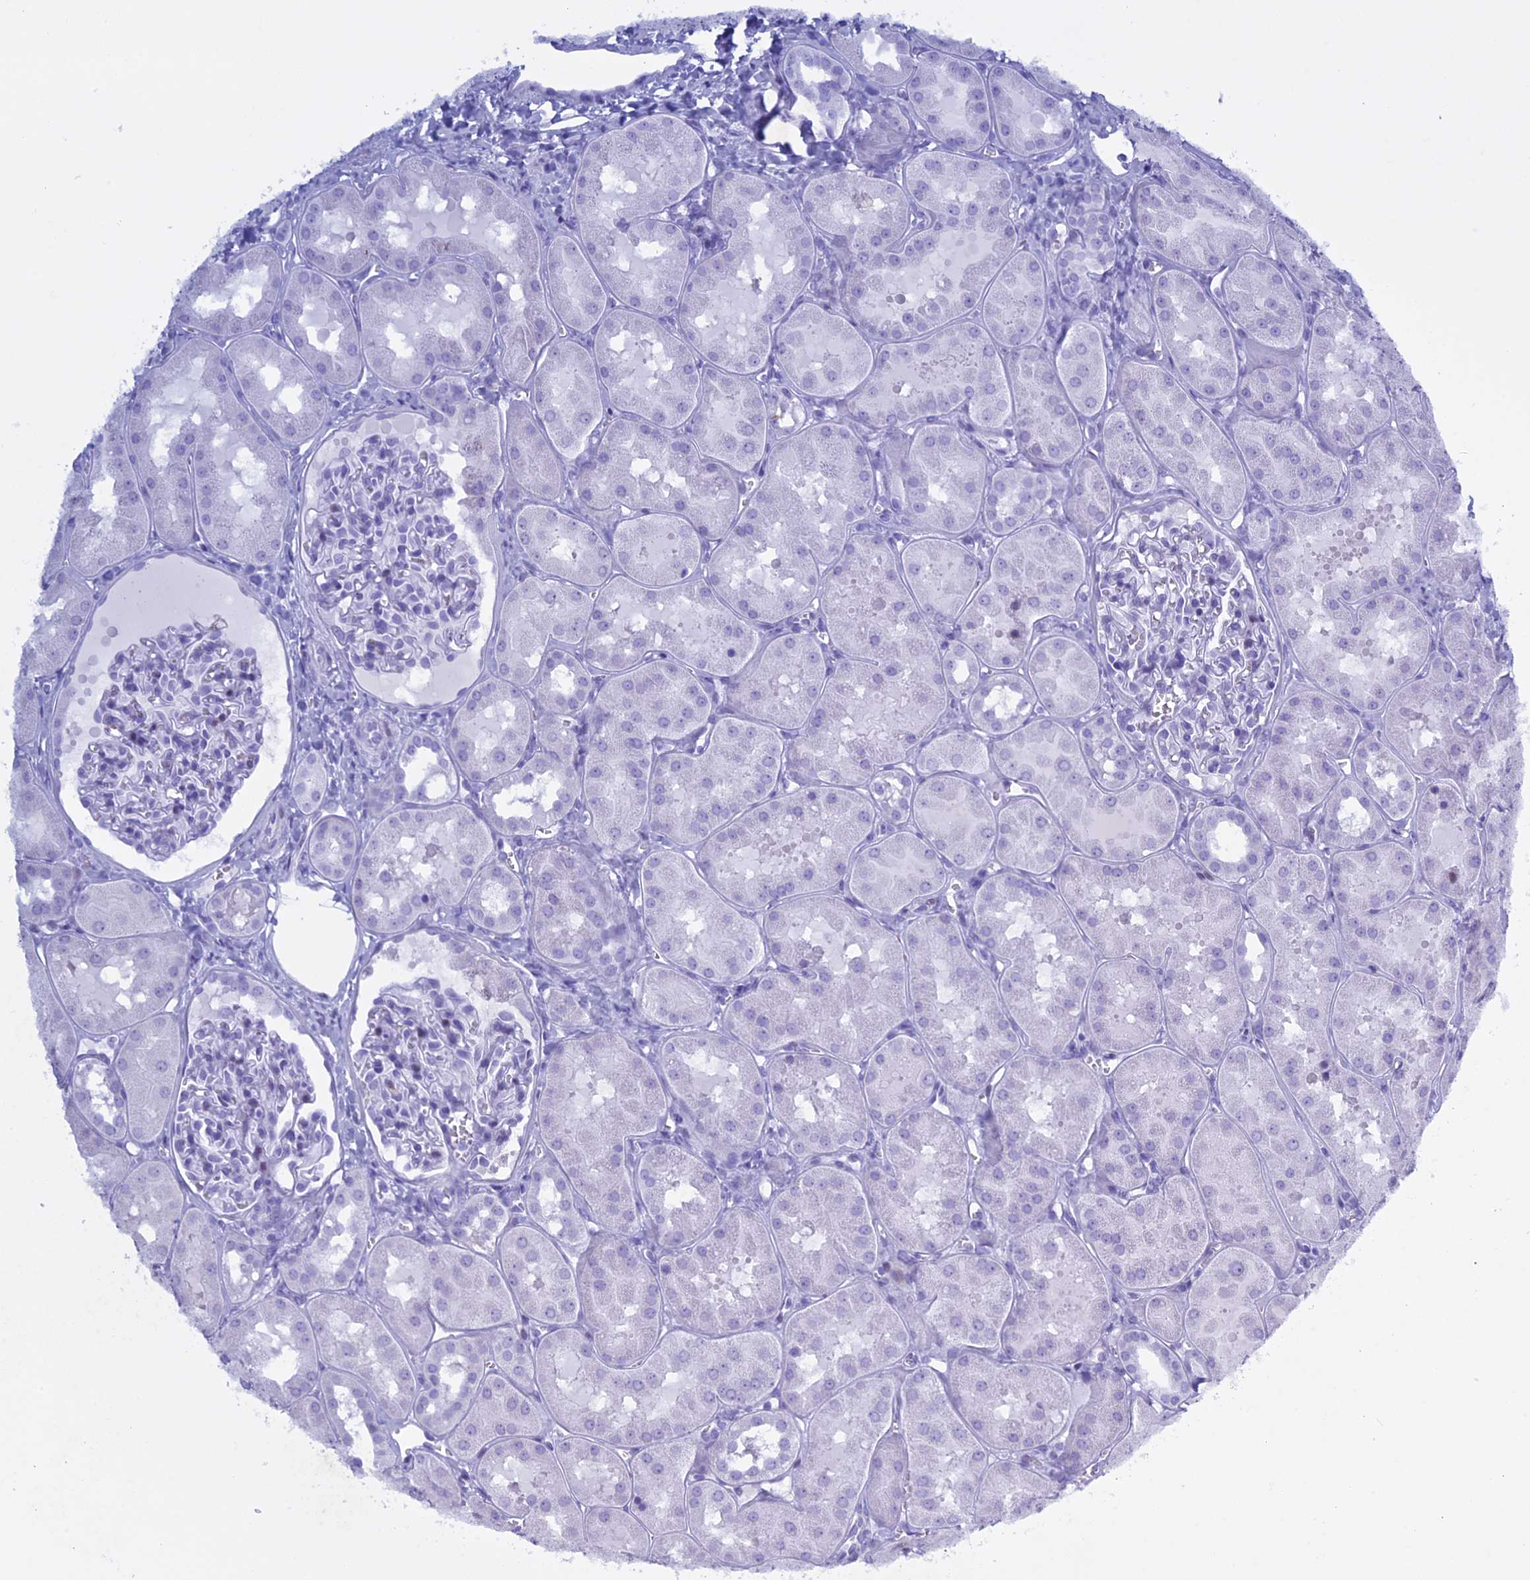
{"staining": {"intensity": "negative", "quantity": "none", "location": "none"}, "tissue": "kidney", "cell_type": "Cells in glomeruli", "image_type": "normal", "snomed": [{"axis": "morphology", "description": "Normal tissue, NOS"}, {"axis": "topography", "description": "Kidney"}, {"axis": "topography", "description": "Urinary bladder"}], "caption": "A high-resolution photomicrograph shows immunohistochemistry staining of benign kidney, which displays no significant staining in cells in glomeruli. Nuclei are stained in blue.", "gene": "KCTD21", "patient": {"sex": "male", "age": 16}}